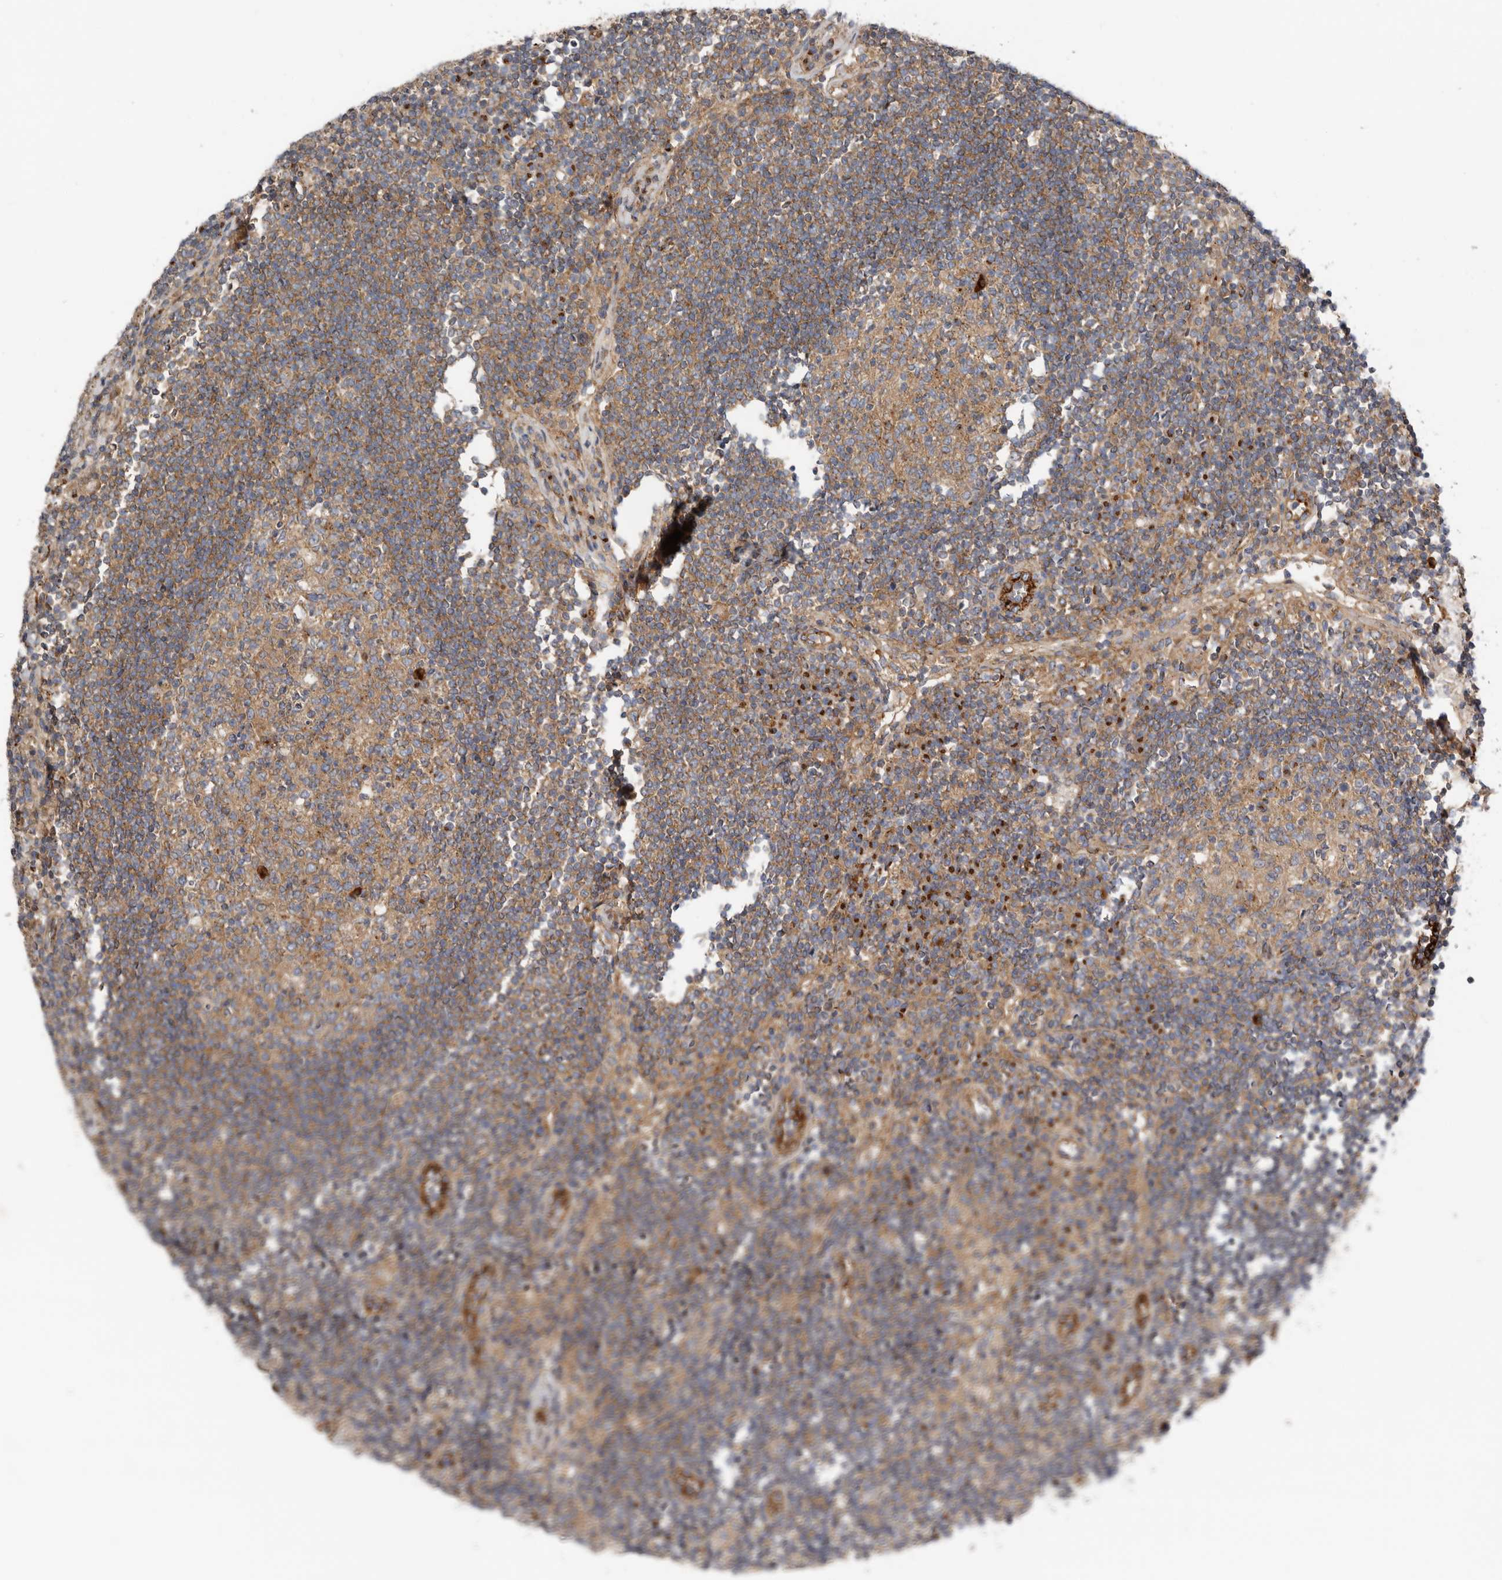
{"staining": {"intensity": "moderate", "quantity": ">75%", "location": "cytoplasmic/membranous"}, "tissue": "lymph node", "cell_type": "Germinal center cells", "image_type": "normal", "snomed": [{"axis": "morphology", "description": "Normal tissue, NOS"}, {"axis": "topography", "description": "Lymph node"}], "caption": "IHC image of unremarkable lymph node stained for a protein (brown), which shows medium levels of moderate cytoplasmic/membranous positivity in approximately >75% of germinal center cells.", "gene": "LUZP1", "patient": {"sex": "female", "age": 53}}